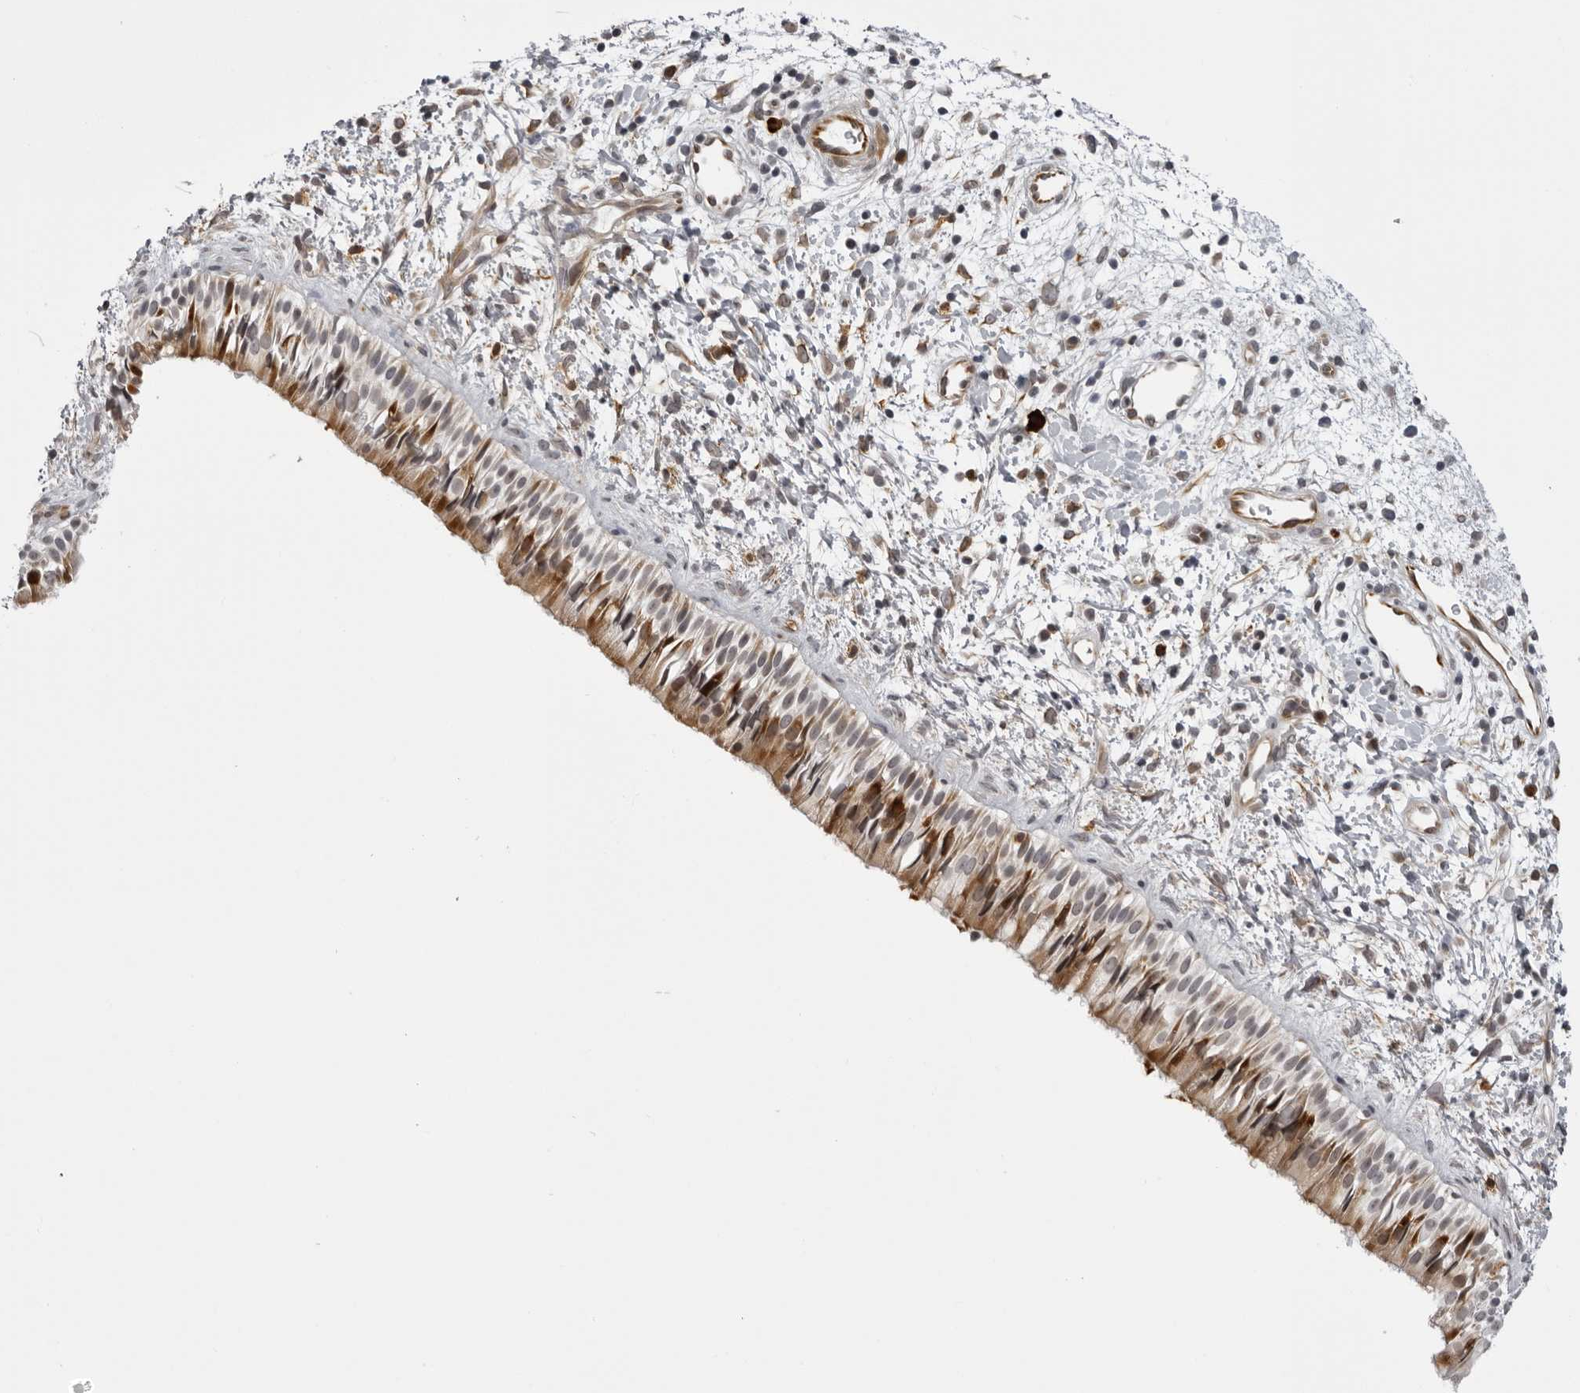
{"staining": {"intensity": "moderate", "quantity": ">75%", "location": "cytoplasmic/membranous"}, "tissue": "nasopharynx", "cell_type": "Respiratory epithelial cells", "image_type": "normal", "snomed": [{"axis": "morphology", "description": "Normal tissue, NOS"}, {"axis": "topography", "description": "Nasopharynx"}], "caption": "Immunohistochemical staining of benign nasopharynx demonstrates >75% levels of moderate cytoplasmic/membranous protein positivity in approximately >75% of respiratory epithelial cells.", "gene": "GCSAML", "patient": {"sex": "male", "age": 22}}